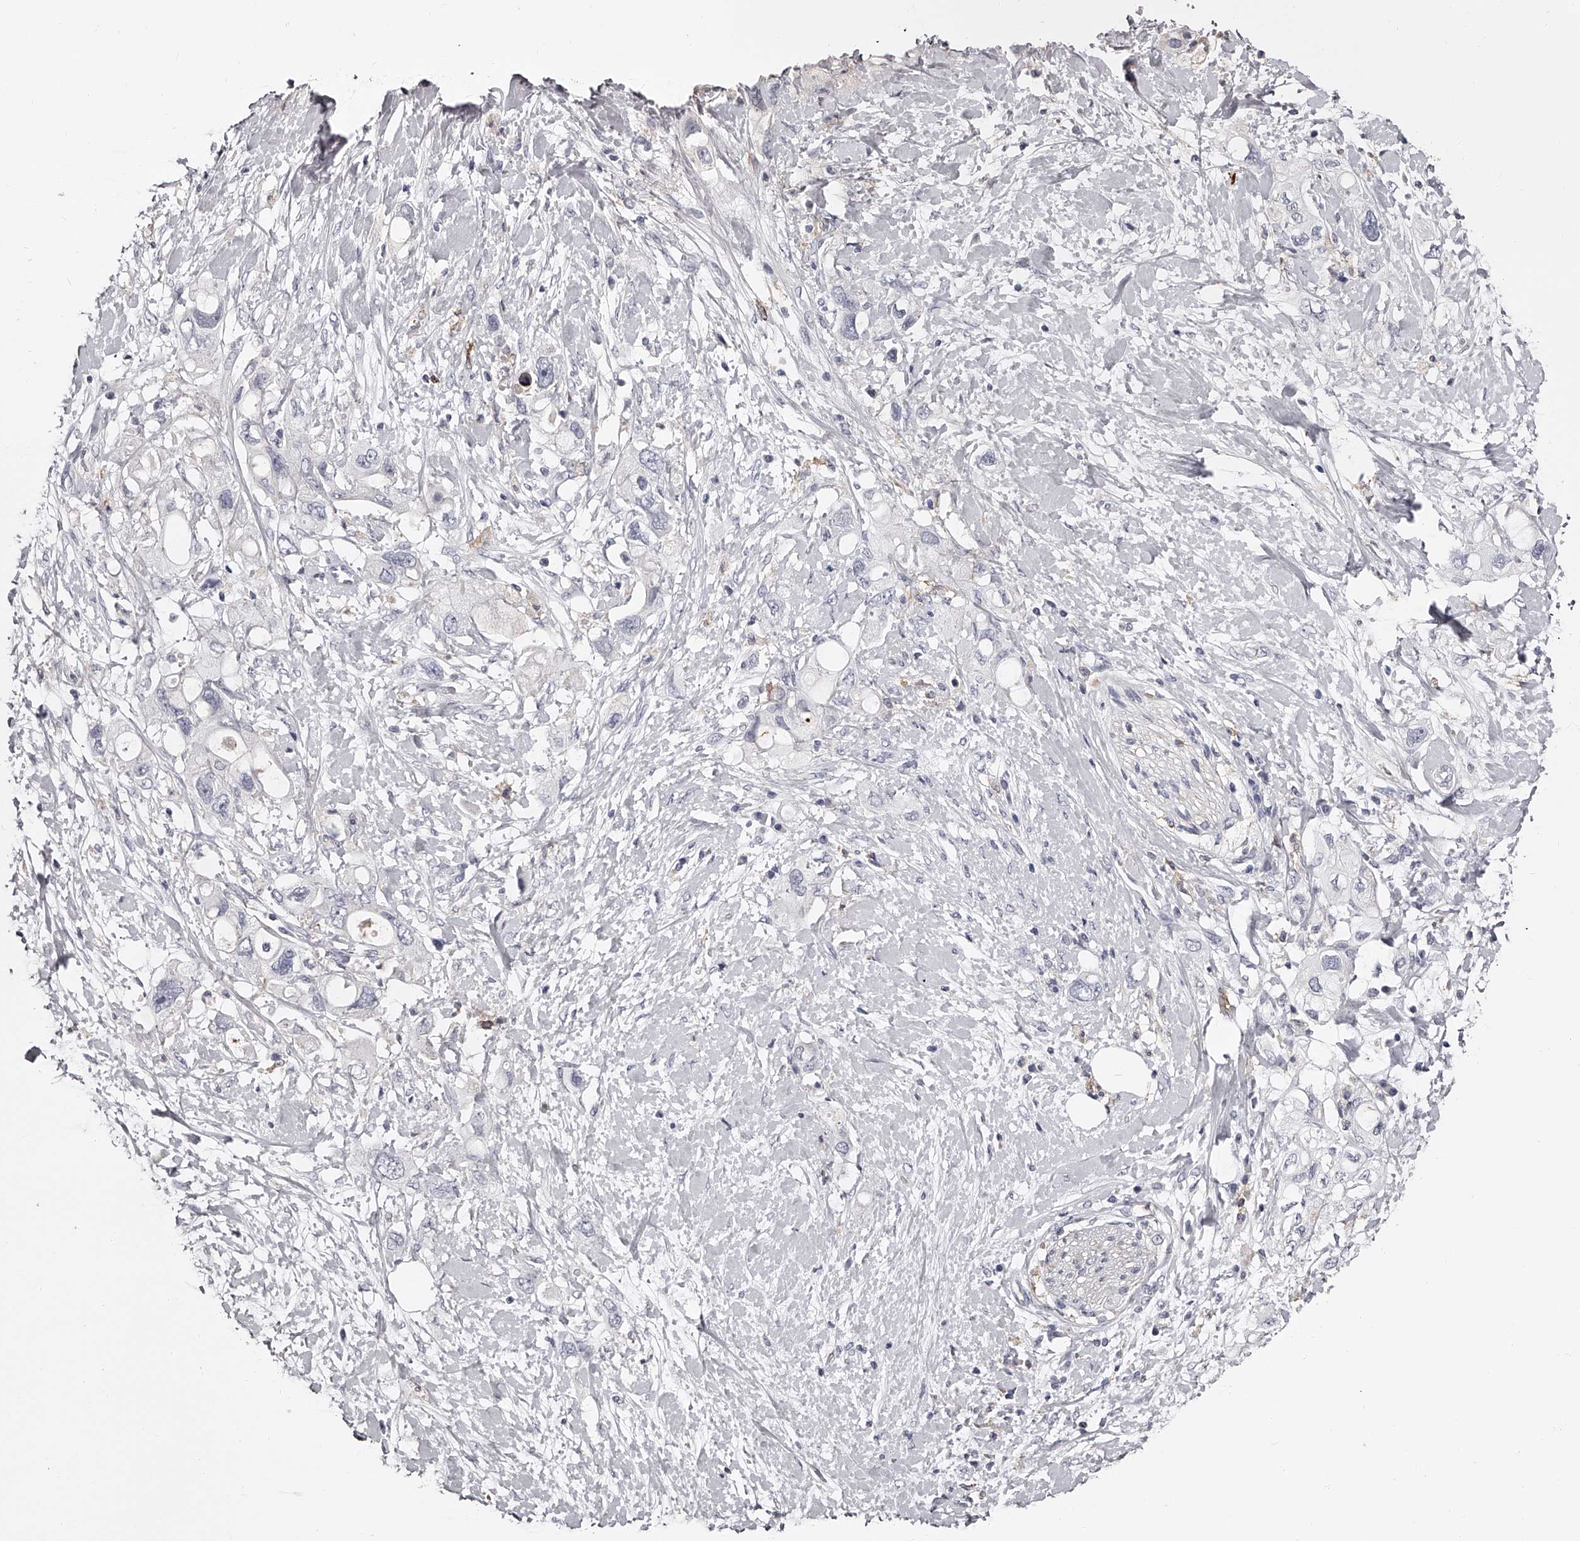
{"staining": {"intensity": "negative", "quantity": "none", "location": "none"}, "tissue": "pancreatic cancer", "cell_type": "Tumor cells", "image_type": "cancer", "snomed": [{"axis": "morphology", "description": "Adenocarcinoma, NOS"}, {"axis": "topography", "description": "Pancreas"}], "caption": "Human pancreatic cancer (adenocarcinoma) stained for a protein using IHC displays no positivity in tumor cells.", "gene": "PACSIN1", "patient": {"sex": "female", "age": 56}}